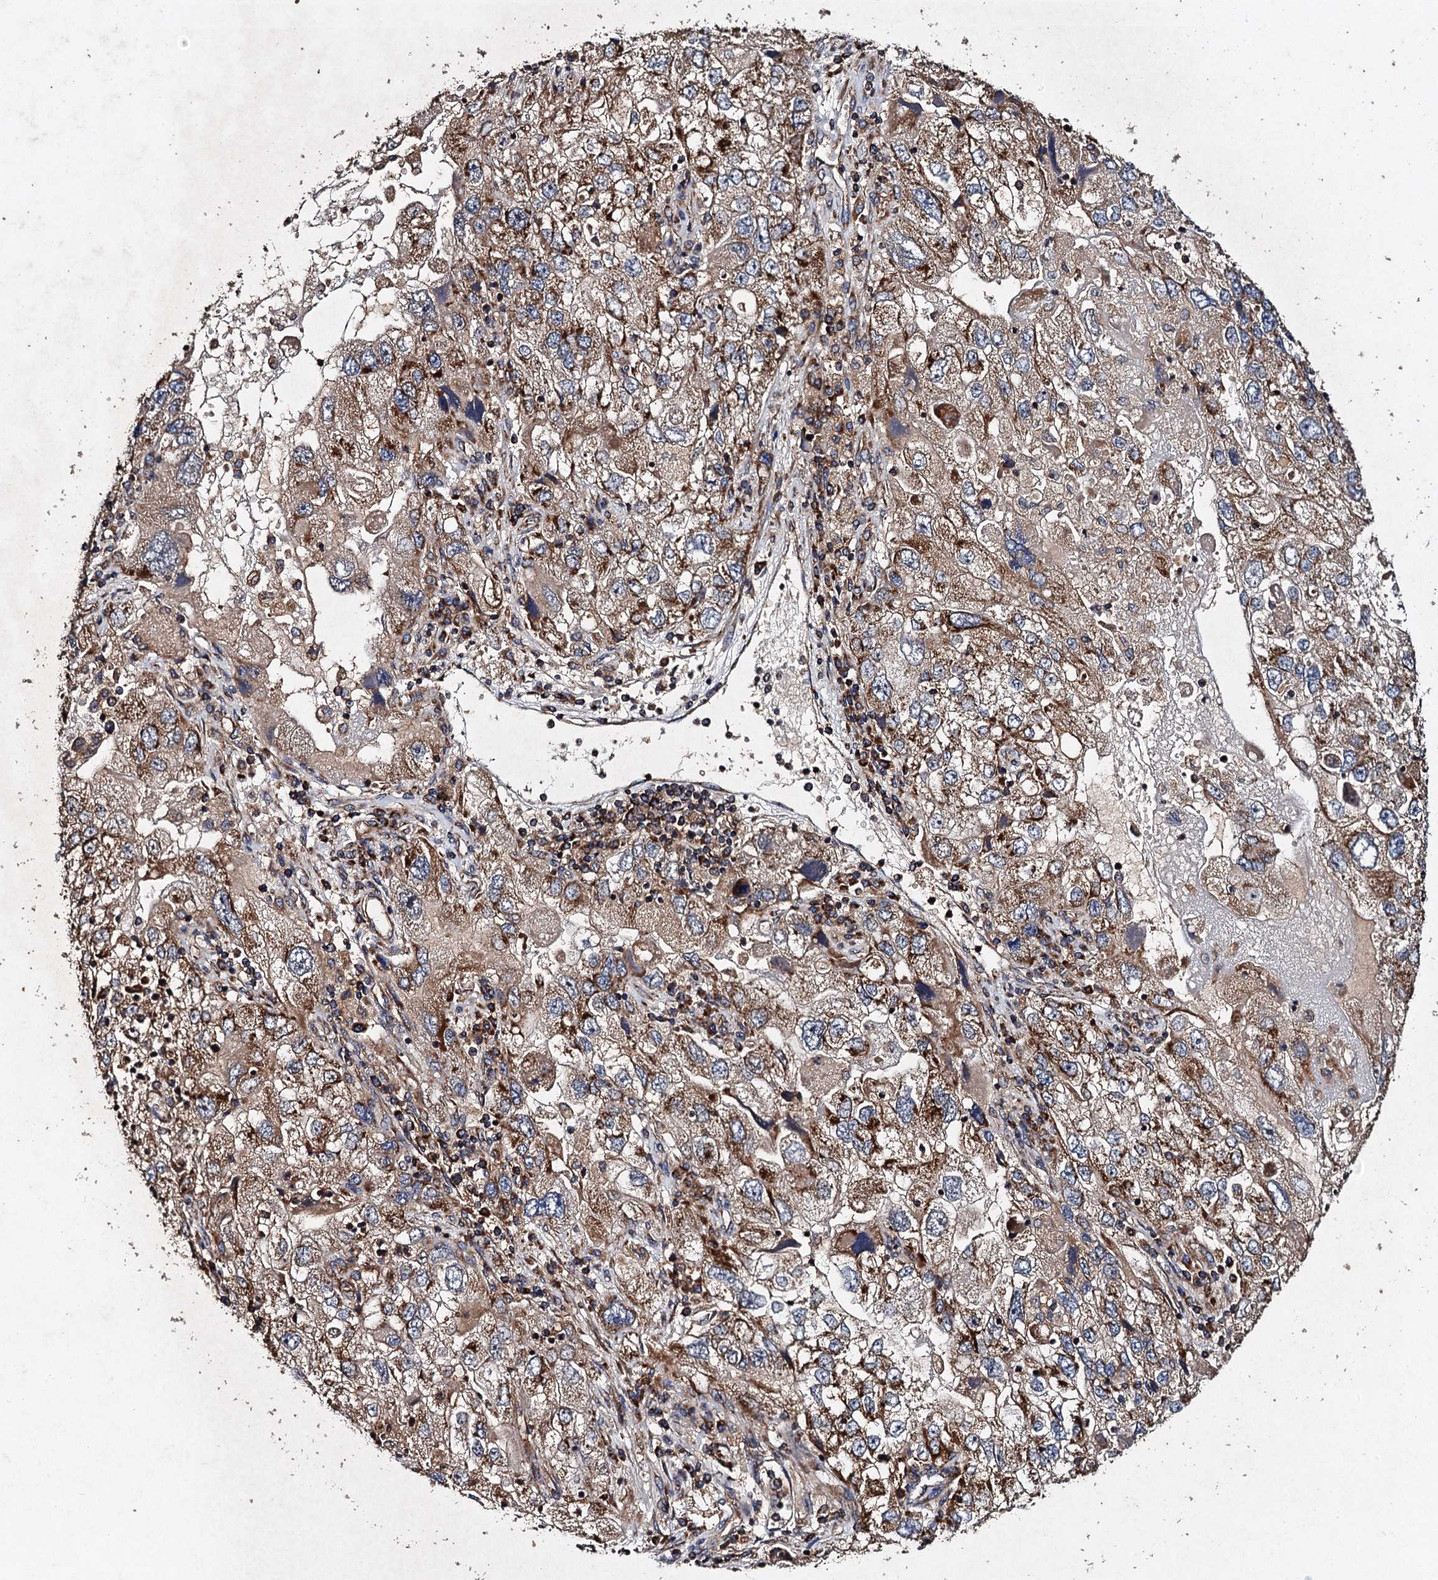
{"staining": {"intensity": "moderate", "quantity": ">75%", "location": "cytoplasmic/membranous"}, "tissue": "endometrial cancer", "cell_type": "Tumor cells", "image_type": "cancer", "snomed": [{"axis": "morphology", "description": "Adenocarcinoma, NOS"}, {"axis": "topography", "description": "Endometrium"}], "caption": "Immunohistochemistry photomicrograph of human endometrial cancer (adenocarcinoma) stained for a protein (brown), which shows medium levels of moderate cytoplasmic/membranous expression in approximately >75% of tumor cells.", "gene": "NDUFA13", "patient": {"sex": "female", "age": 49}}